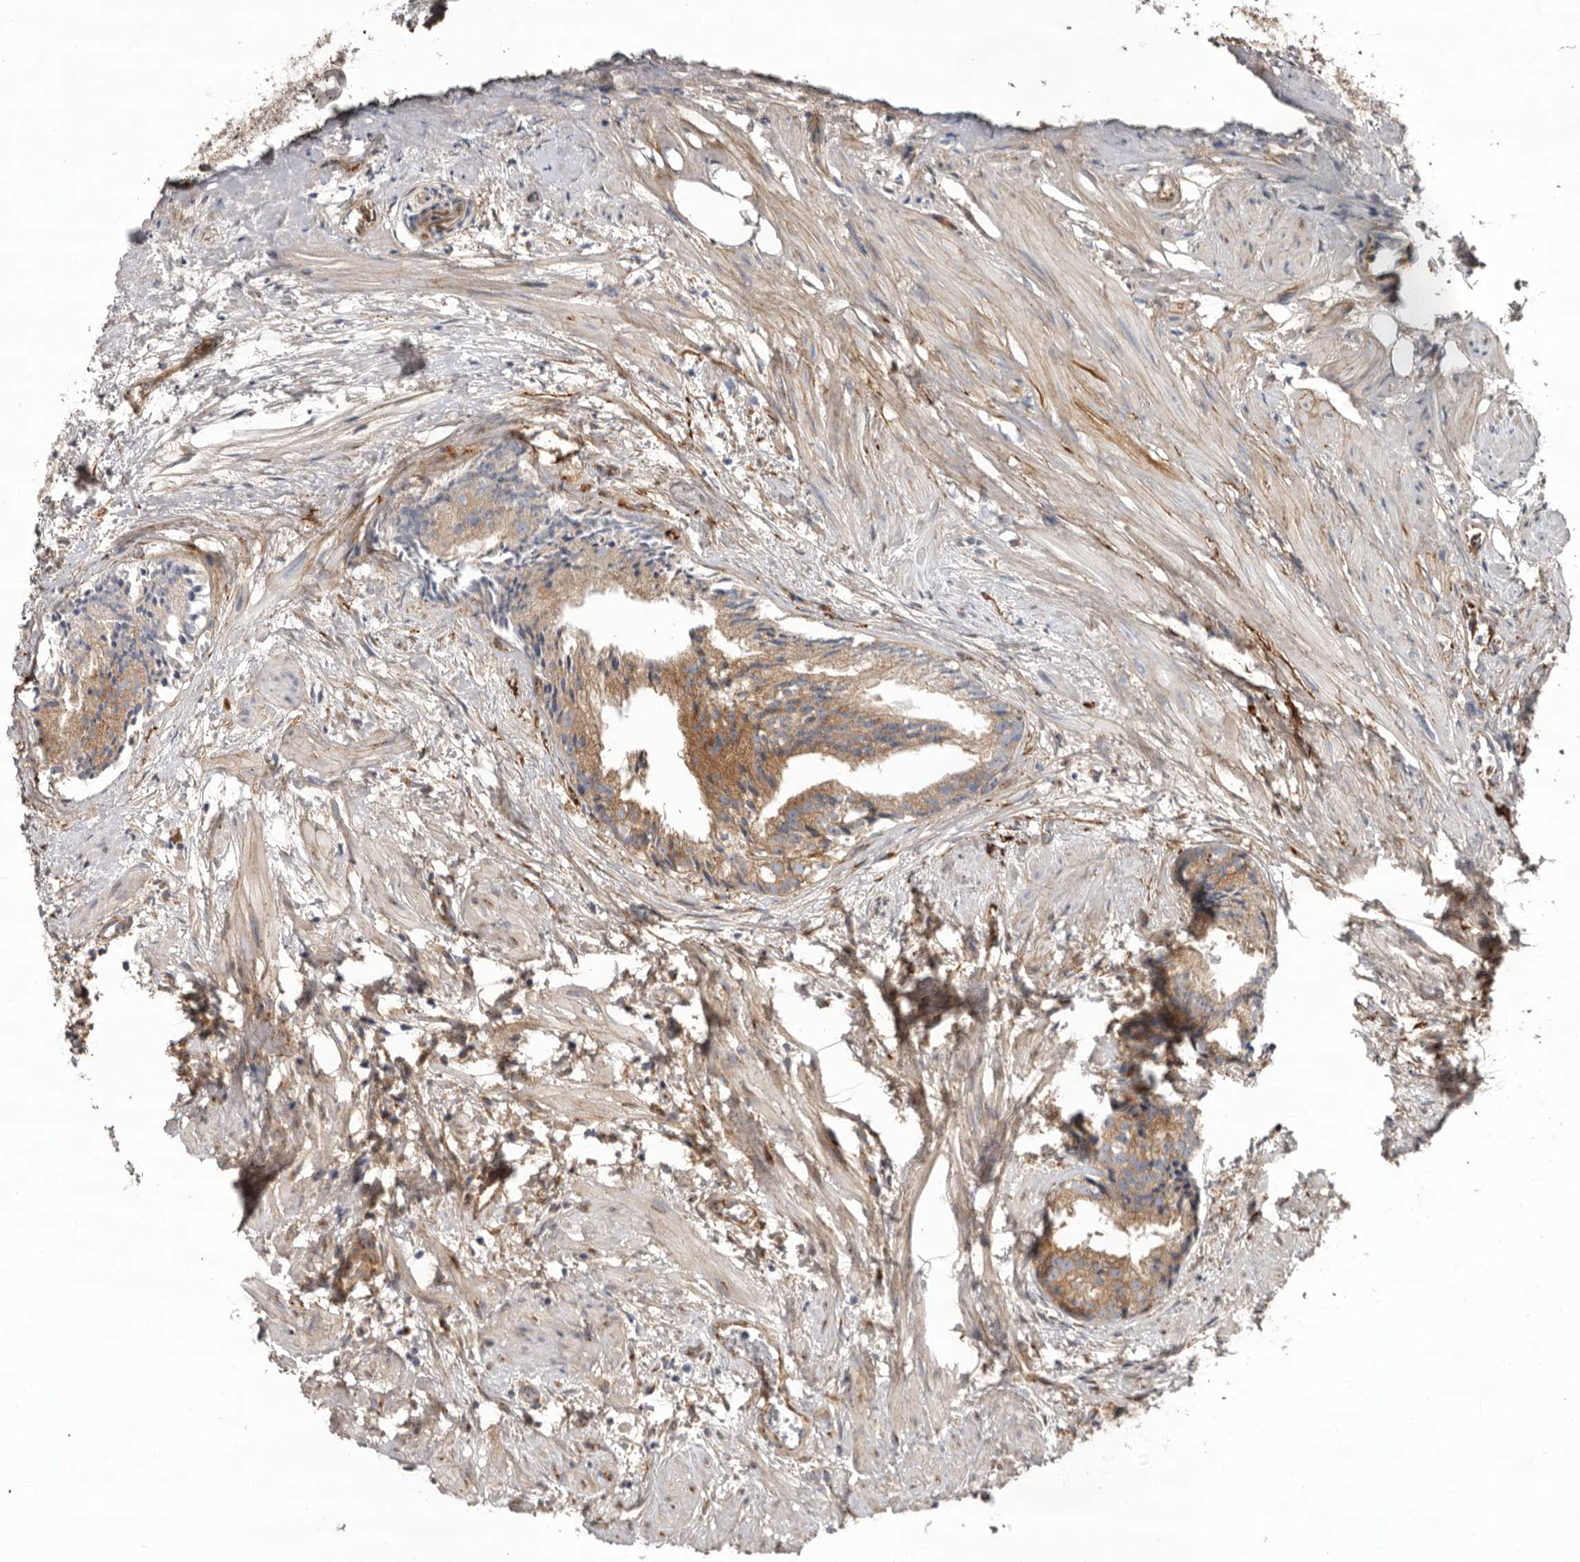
{"staining": {"intensity": "moderate", "quantity": ">75%", "location": "cytoplasmic/membranous"}, "tissue": "prostate cancer", "cell_type": "Tumor cells", "image_type": "cancer", "snomed": [{"axis": "morphology", "description": "Adenocarcinoma, Low grade"}, {"axis": "topography", "description": "Prostate"}], "caption": "High-power microscopy captured an immunohistochemistry photomicrograph of prostate cancer, revealing moderate cytoplasmic/membranous positivity in about >75% of tumor cells. The staining is performed using DAB (3,3'-diaminobenzidine) brown chromogen to label protein expression. The nuclei are counter-stained blue using hematoxylin.", "gene": "LUZP1", "patient": {"sex": "male", "age": 88}}